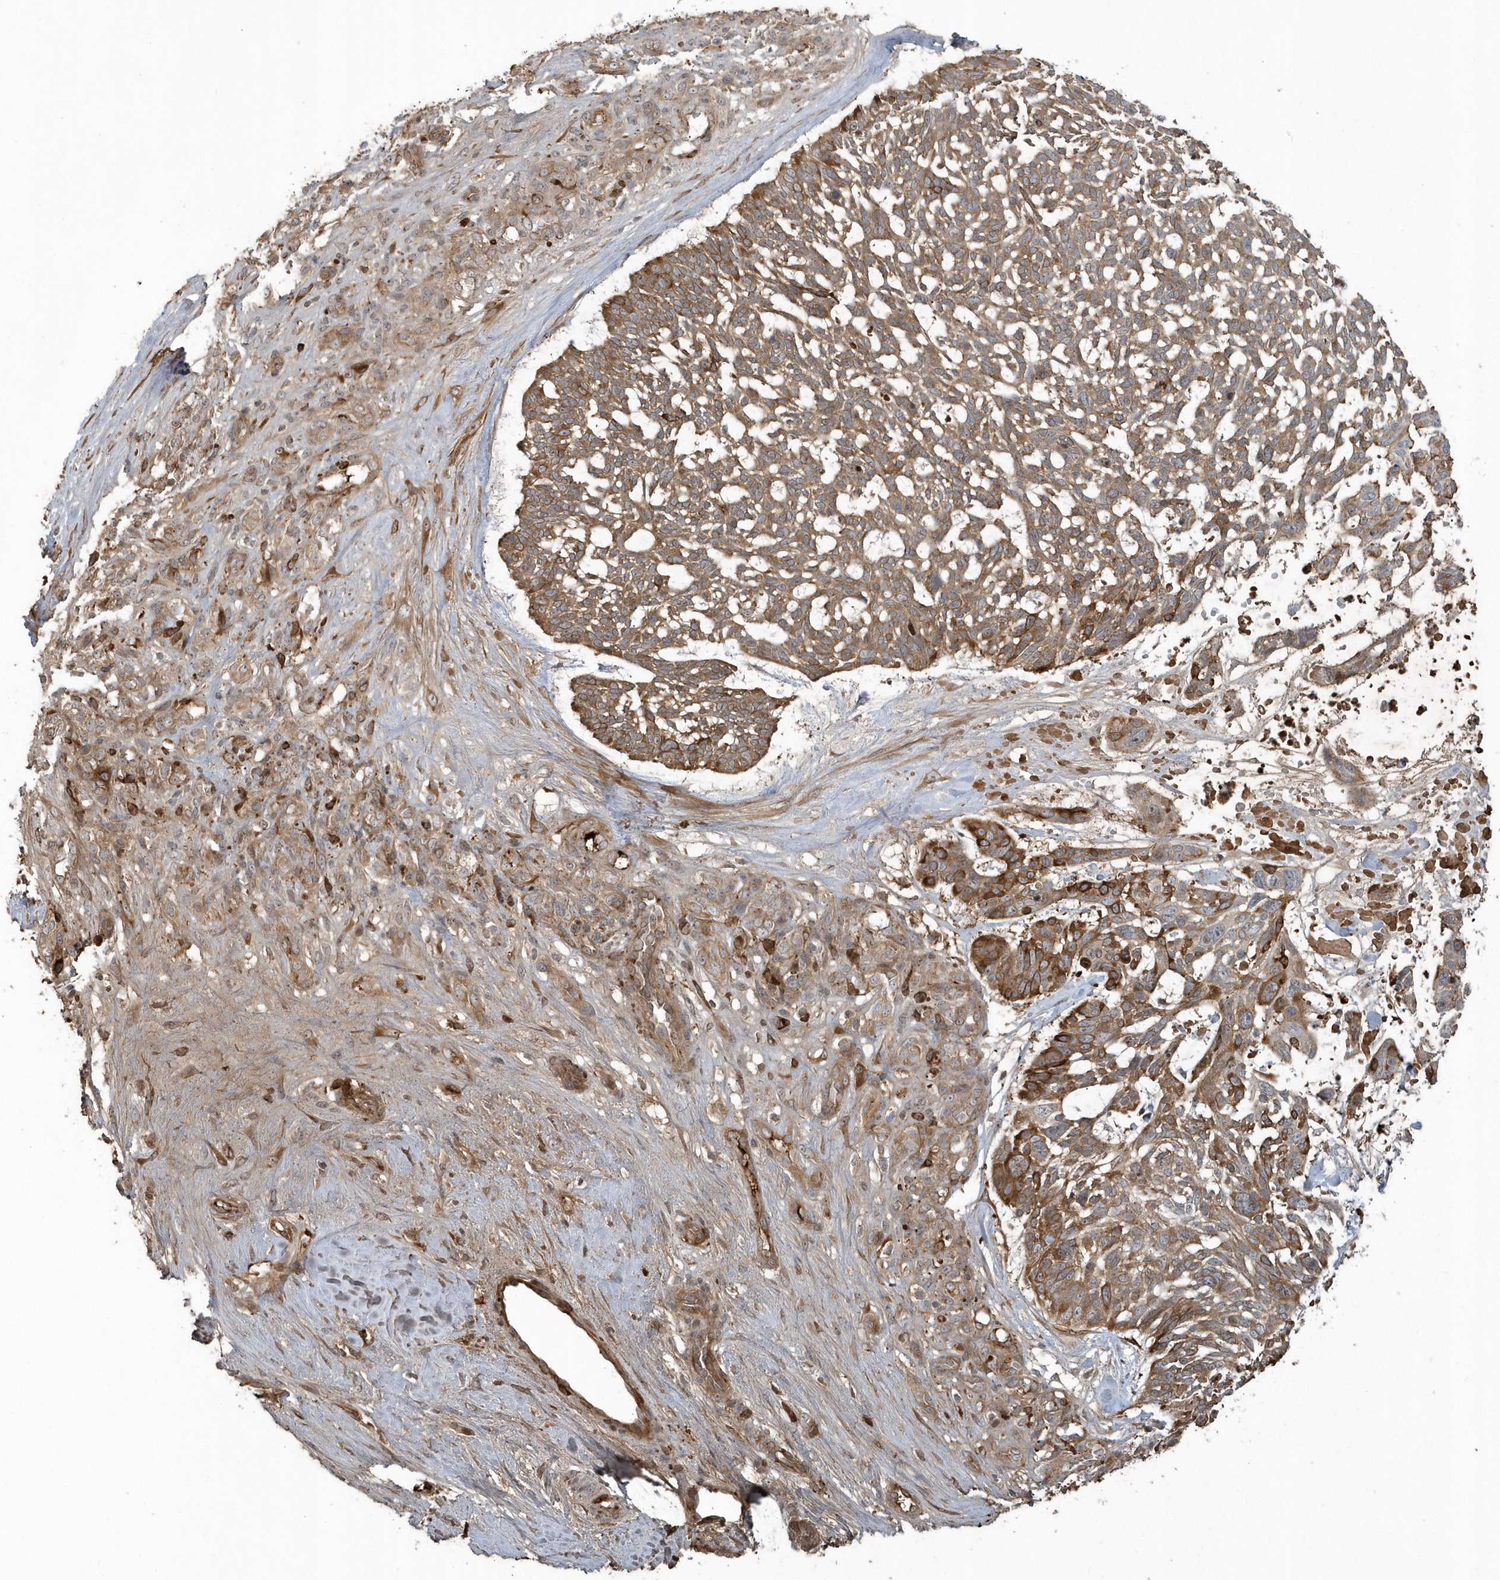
{"staining": {"intensity": "moderate", "quantity": ">75%", "location": "cytoplasmic/membranous"}, "tissue": "skin cancer", "cell_type": "Tumor cells", "image_type": "cancer", "snomed": [{"axis": "morphology", "description": "Basal cell carcinoma"}, {"axis": "topography", "description": "Skin"}], "caption": "About >75% of tumor cells in human skin basal cell carcinoma show moderate cytoplasmic/membranous protein positivity as visualized by brown immunohistochemical staining.", "gene": "STIM2", "patient": {"sex": "male", "age": 88}}